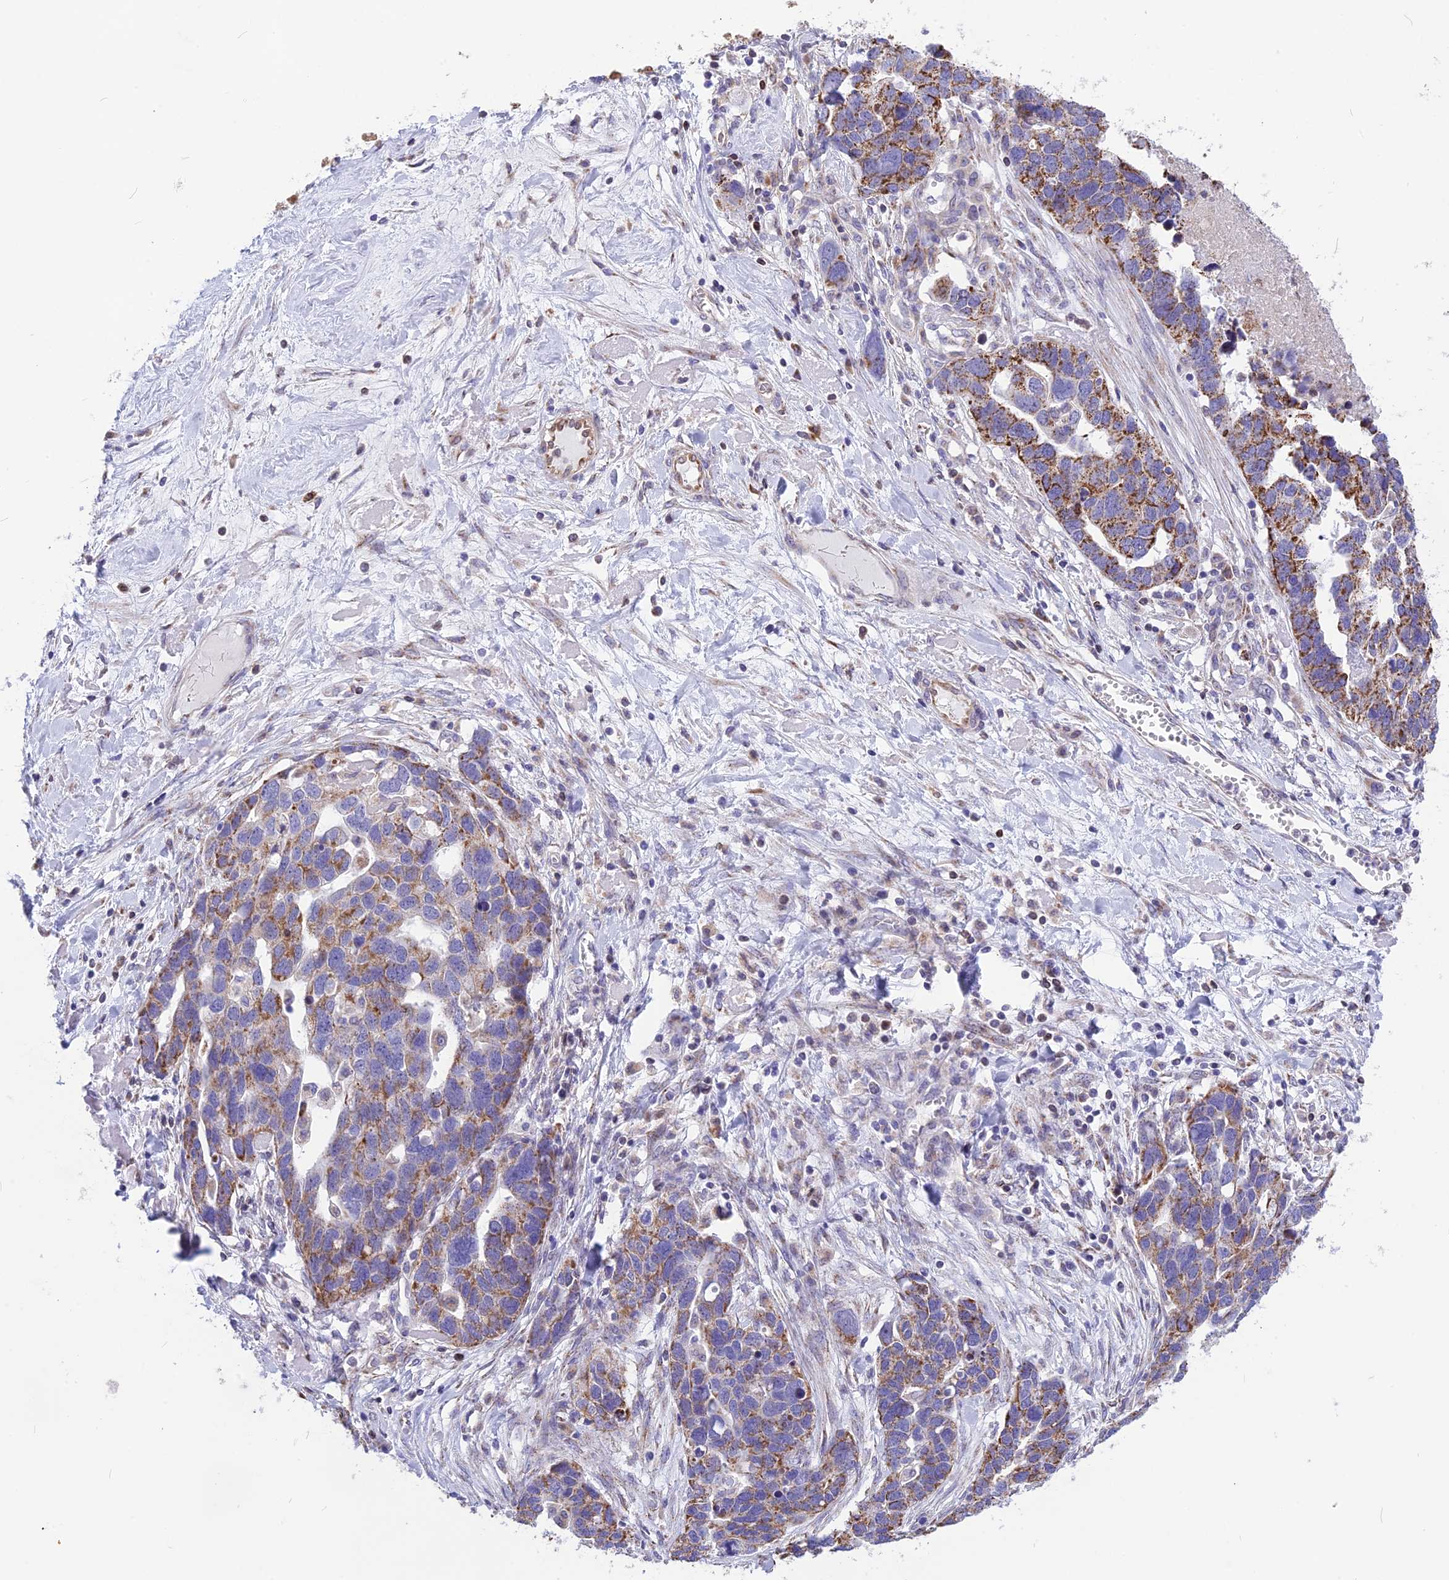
{"staining": {"intensity": "moderate", "quantity": "25%-75%", "location": "cytoplasmic/membranous"}, "tissue": "ovarian cancer", "cell_type": "Tumor cells", "image_type": "cancer", "snomed": [{"axis": "morphology", "description": "Cystadenocarcinoma, serous, NOS"}, {"axis": "topography", "description": "Ovary"}], "caption": "Protein staining by immunohistochemistry (IHC) demonstrates moderate cytoplasmic/membranous staining in approximately 25%-75% of tumor cells in ovarian cancer. The staining was performed using DAB to visualize the protein expression in brown, while the nuclei were stained in blue with hematoxylin (Magnification: 20x).", "gene": "DOC2B", "patient": {"sex": "female", "age": 54}}